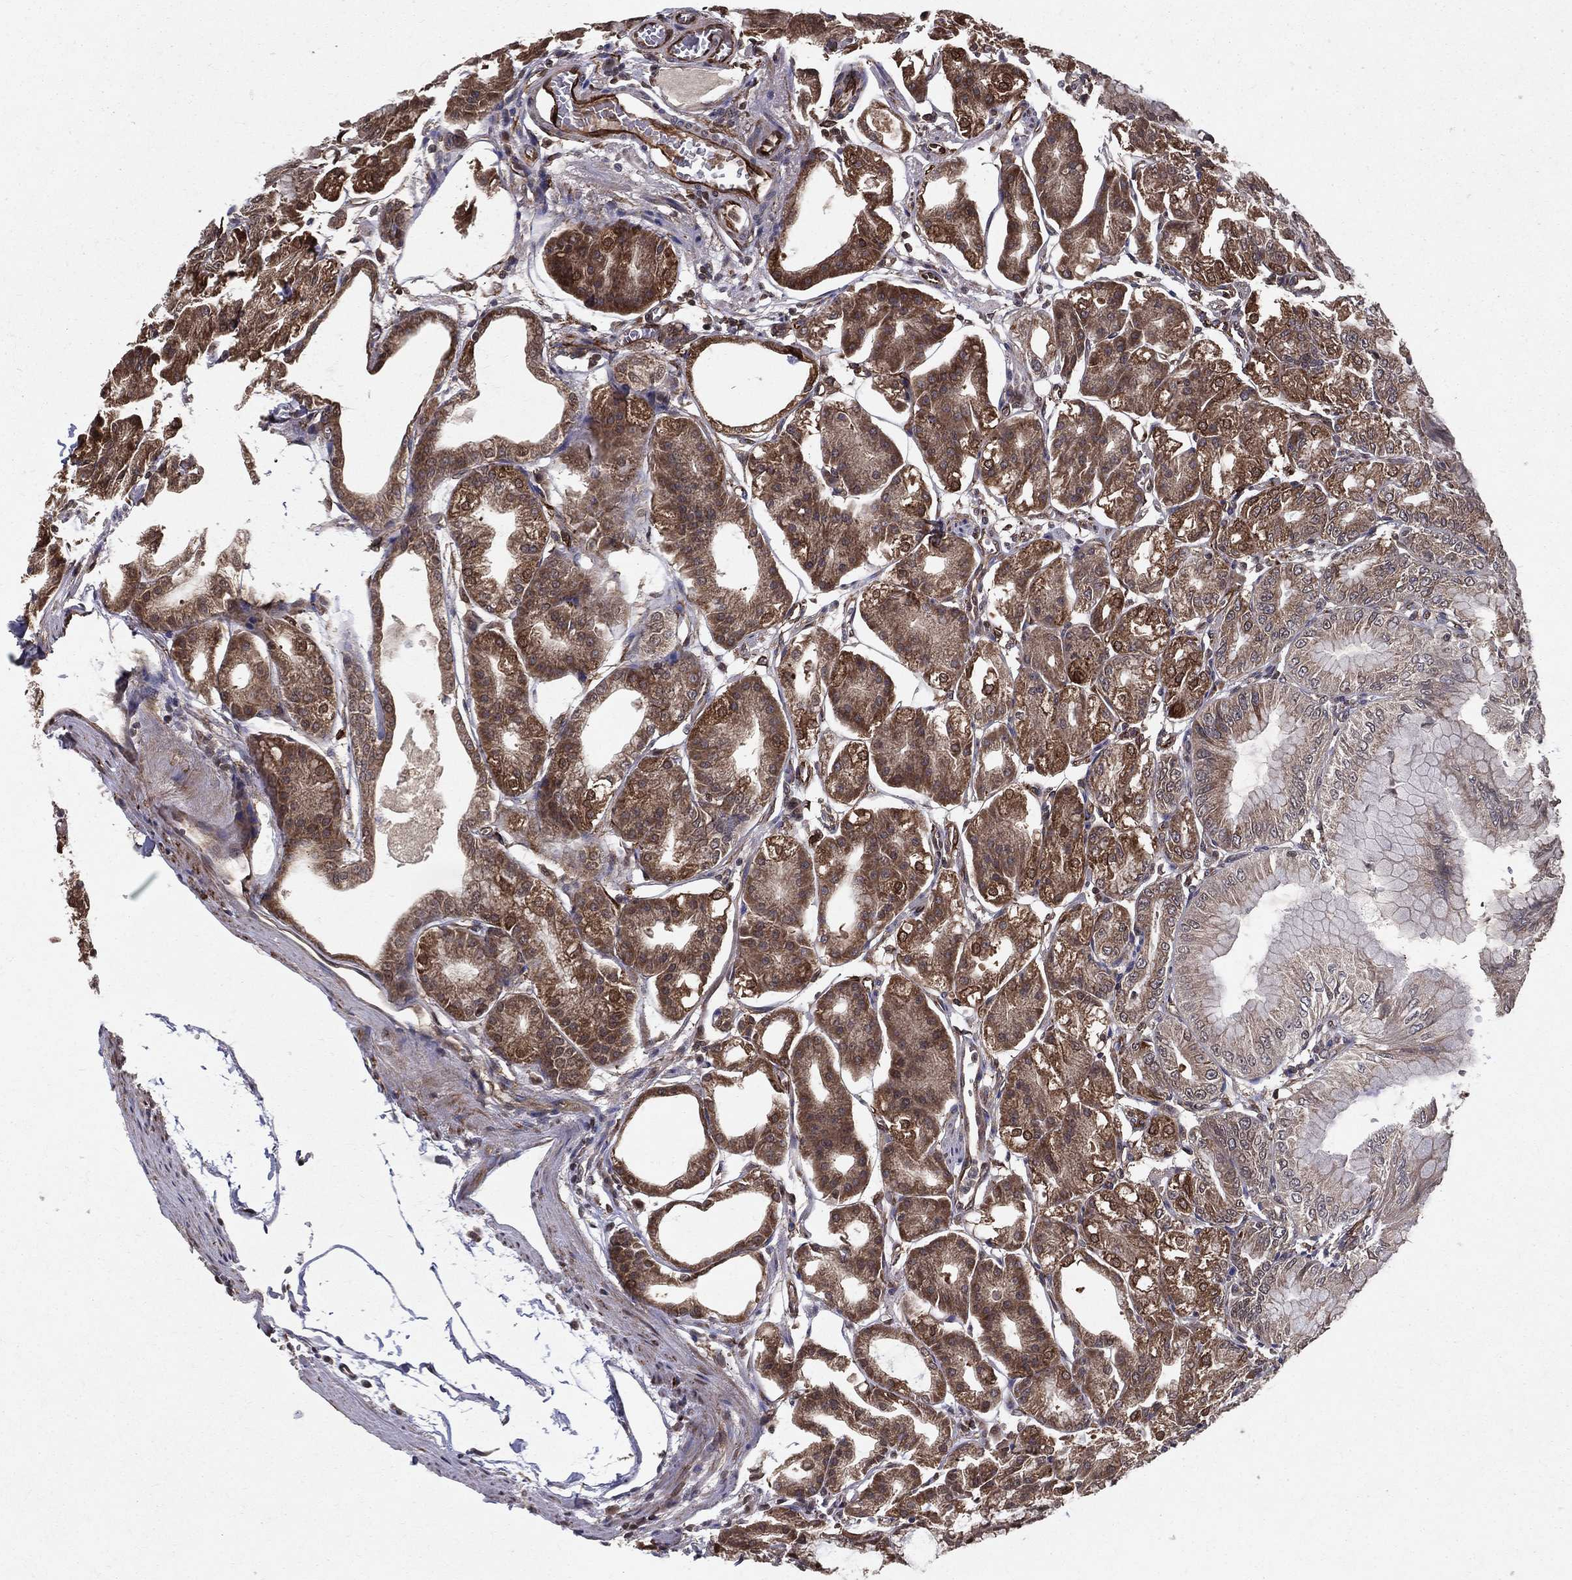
{"staining": {"intensity": "moderate", "quantity": "25%-75%", "location": "cytoplasmic/membranous"}, "tissue": "stomach", "cell_type": "Glandular cells", "image_type": "normal", "snomed": [{"axis": "morphology", "description": "Normal tissue, NOS"}, {"axis": "topography", "description": "Stomach"}], "caption": "Unremarkable stomach was stained to show a protein in brown. There is medium levels of moderate cytoplasmic/membranous staining in about 25%-75% of glandular cells.", "gene": "CERS2", "patient": {"sex": "male", "age": 71}}